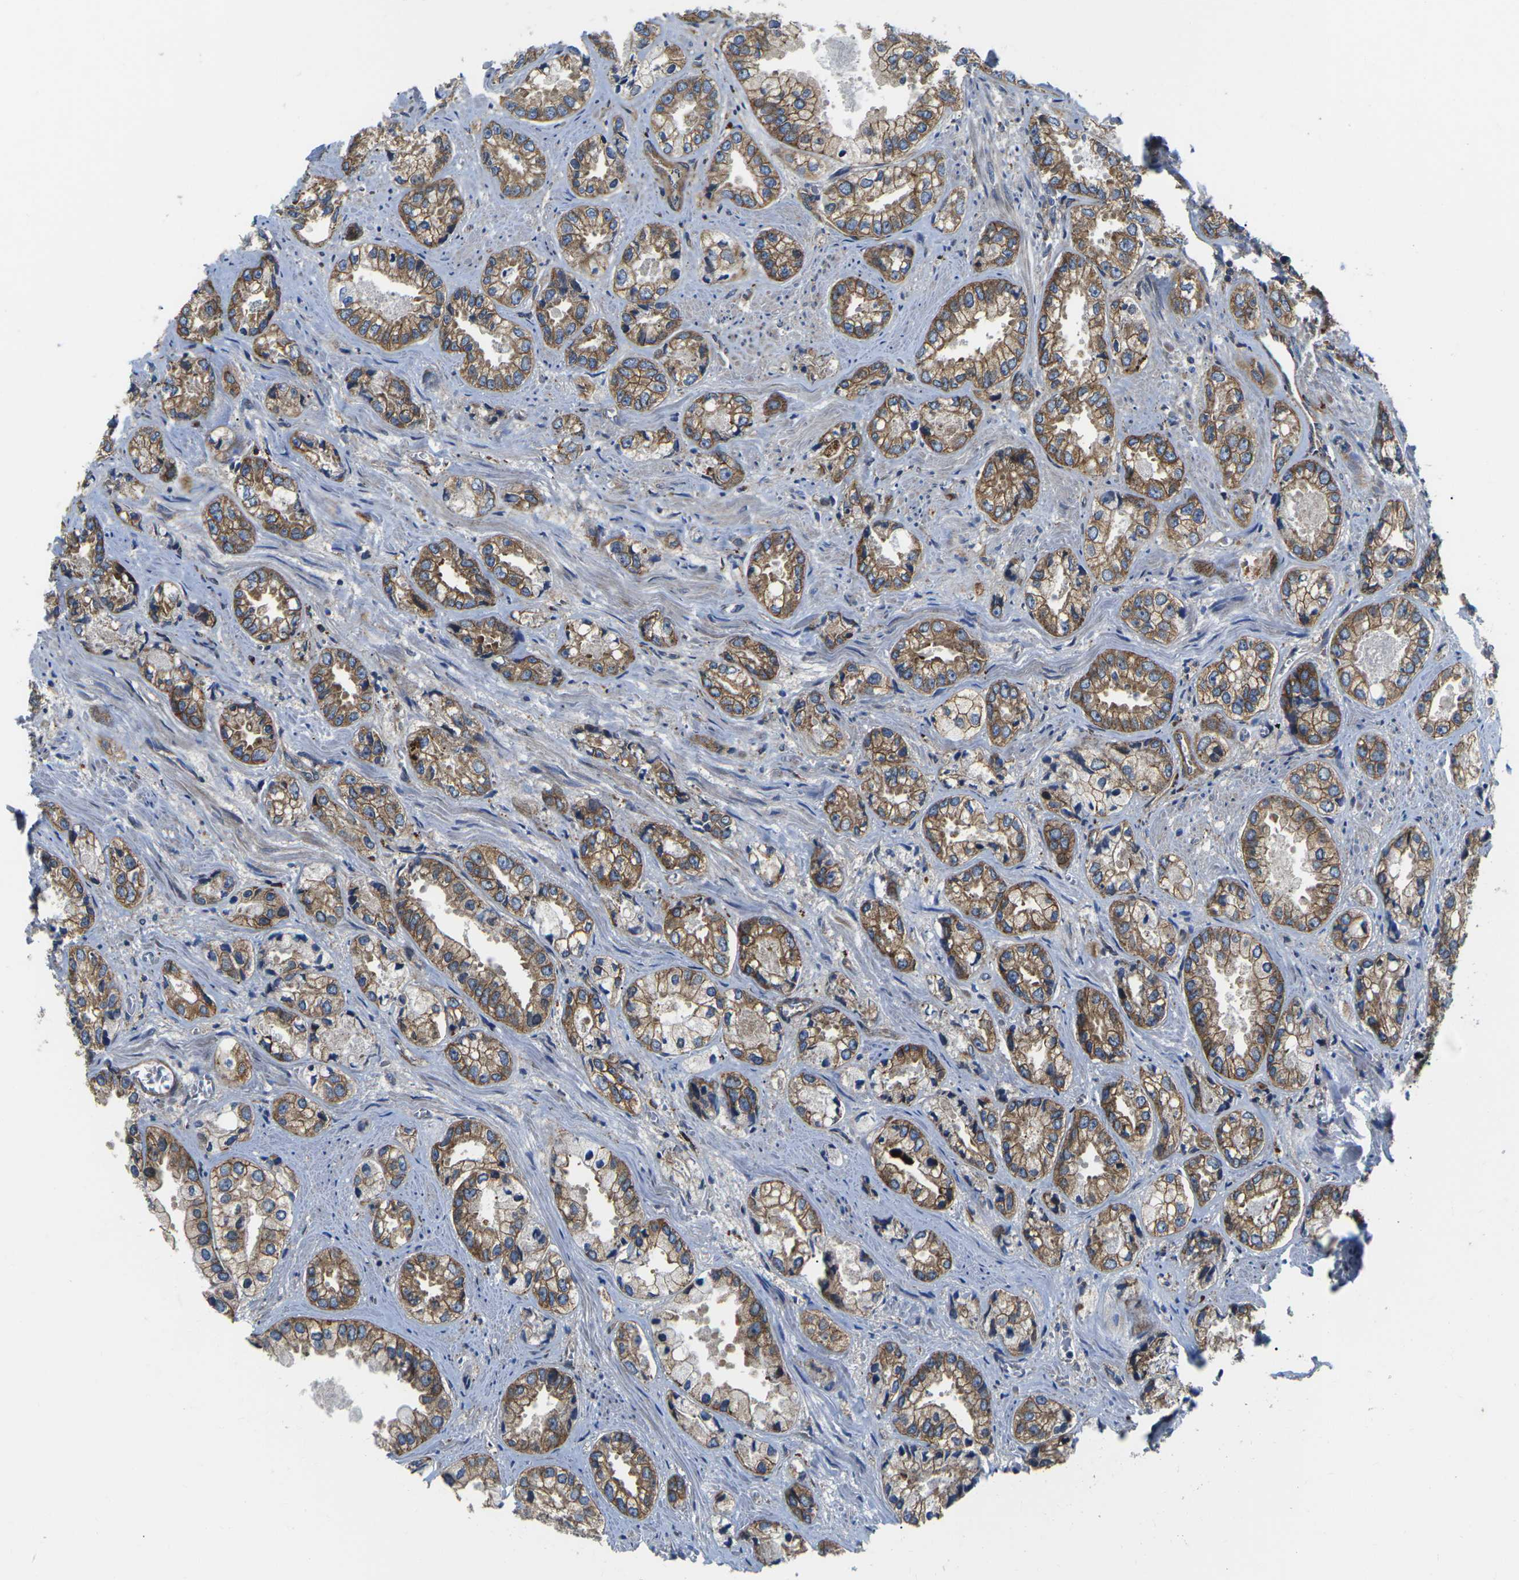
{"staining": {"intensity": "moderate", "quantity": ">75%", "location": "cytoplasmic/membranous"}, "tissue": "prostate cancer", "cell_type": "Tumor cells", "image_type": "cancer", "snomed": [{"axis": "morphology", "description": "Adenocarcinoma, High grade"}, {"axis": "topography", "description": "Prostate"}], "caption": "Moderate cytoplasmic/membranous protein staining is present in about >75% of tumor cells in prostate cancer.", "gene": "DLG1", "patient": {"sex": "male", "age": 61}}